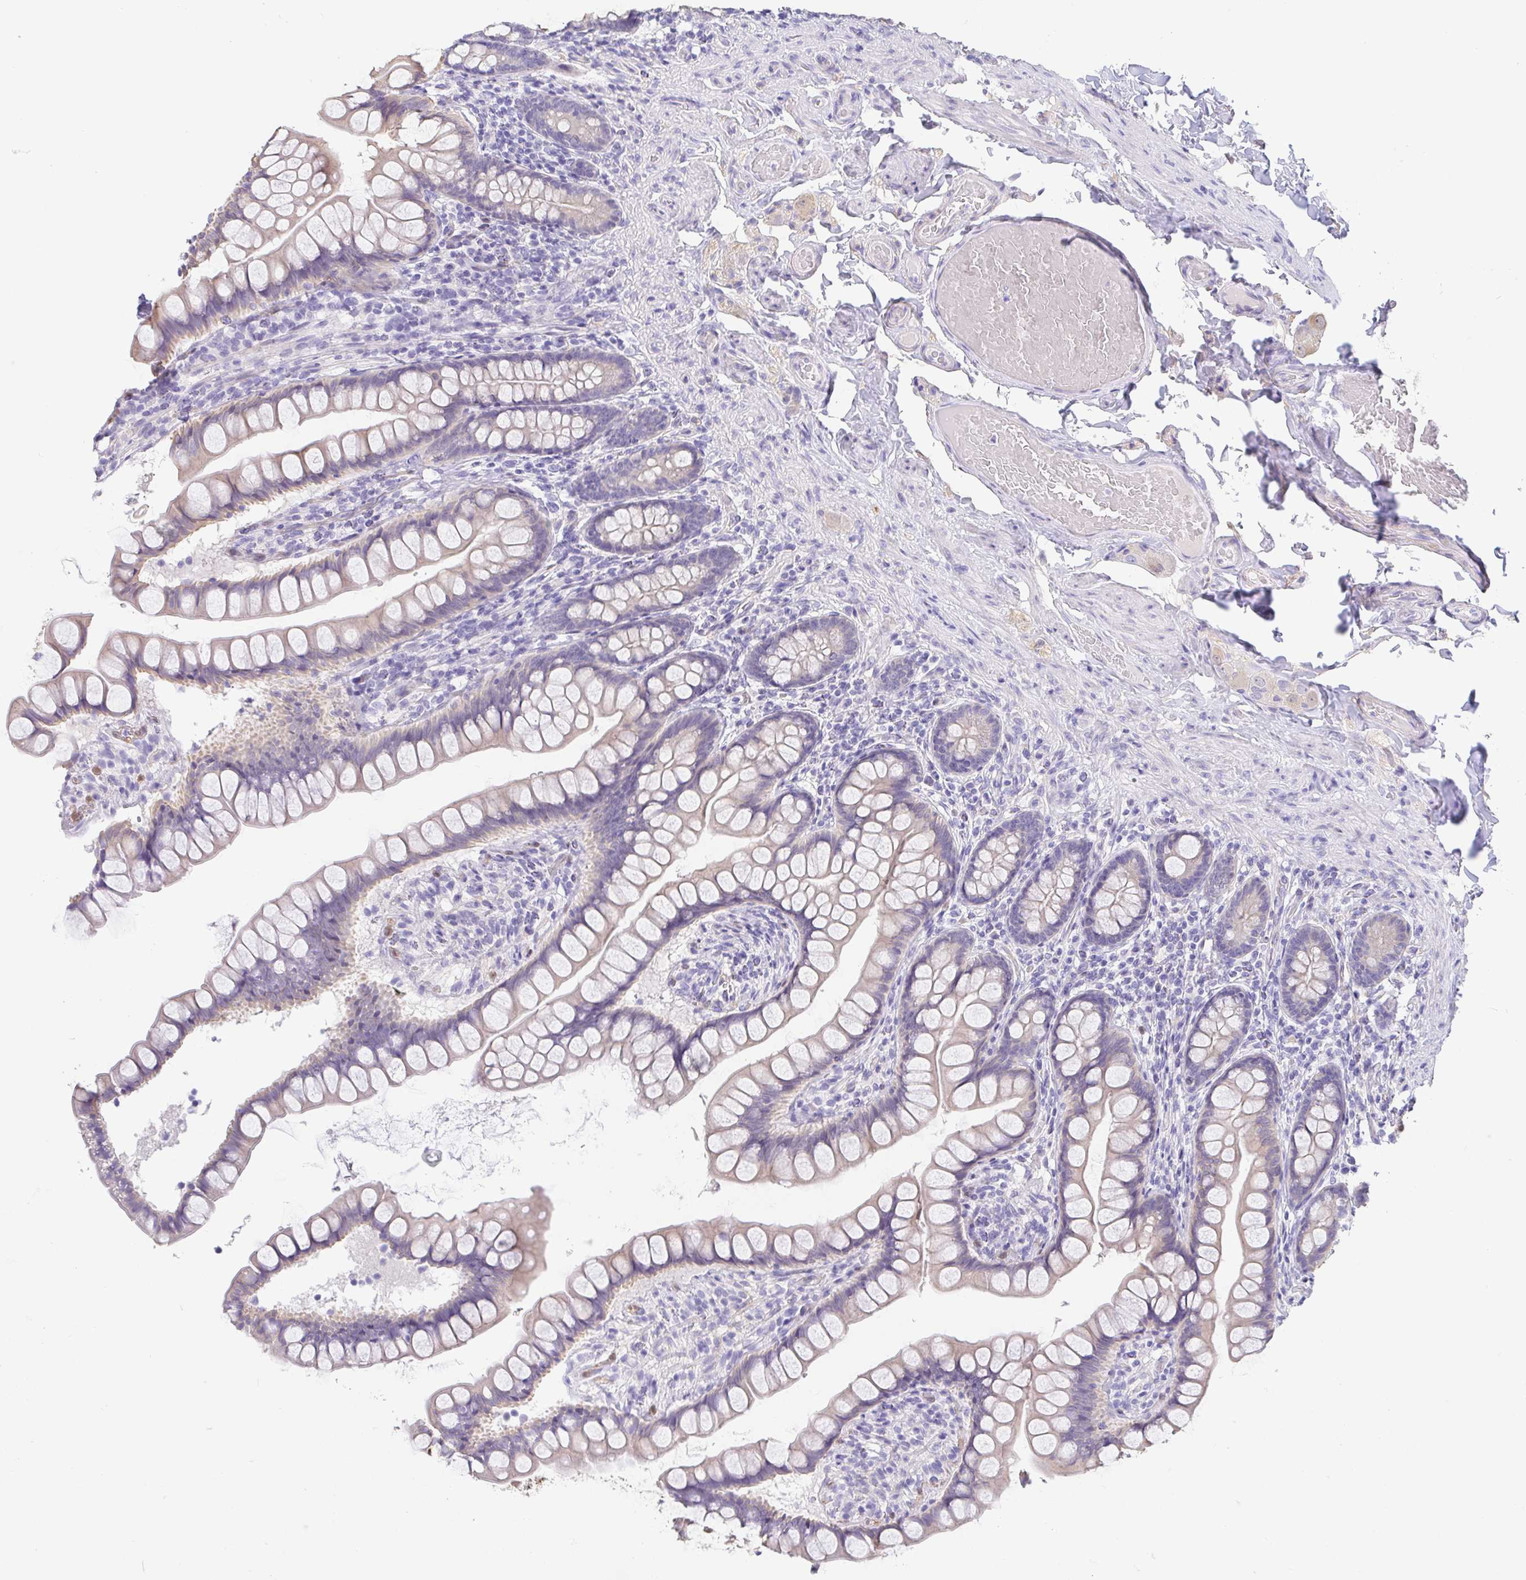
{"staining": {"intensity": "weak", "quantity": "<25%", "location": "cytoplasmic/membranous"}, "tissue": "small intestine", "cell_type": "Glandular cells", "image_type": "normal", "snomed": [{"axis": "morphology", "description": "Normal tissue, NOS"}, {"axis": "topography", "description": "Small intestine"}], "caption": "Immunohistochemistry image of benign small intestine: human small intestine stained with DAB exhibits no significant protein positivity in glandular cells. (IHC, brightfield microscopy, high magnification).", "gene": "FABP3", "patient": {"sex": "male", "age": 70}}